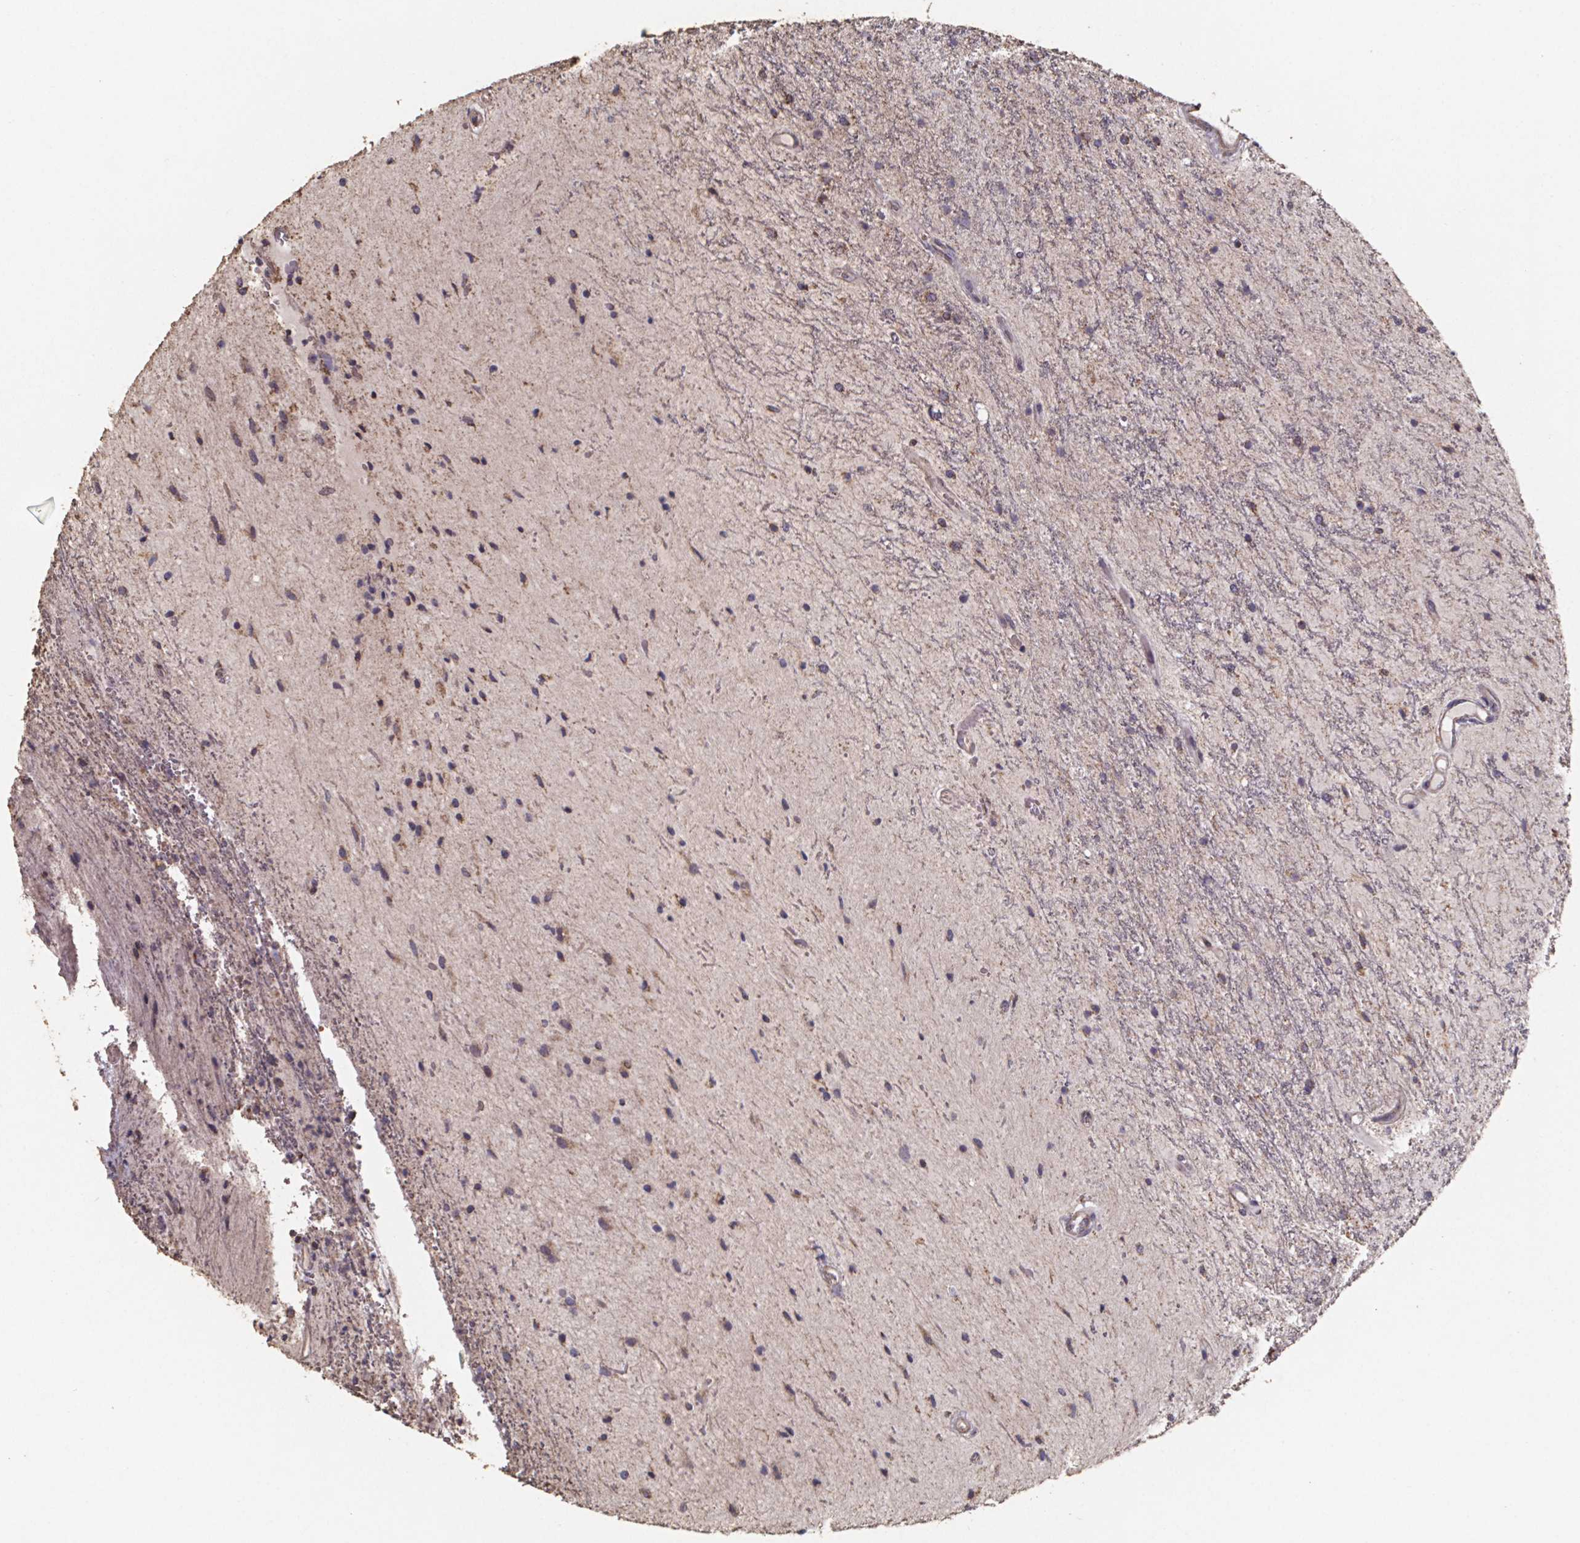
{"staining": {"intensity": "negative", "quantity": "none", "location": "none"}, "tissue": "glioma", "cell_type": "Tumor cells", "image_type": "cancer", "snomed": [{"axis": "morphology", "description": "Glioma, malignant, Low grade"}, {"axis": "topography", "description": "Cerebellum"}], "caption": "Tumor cells show no significant protein staining in malignant low-grade glioma. (Immunohistochemistry (ihc), brightfield microscopy, high magnification).", "gene": "SLC35D2", "patient": {"sex": "female", "age": 14}}